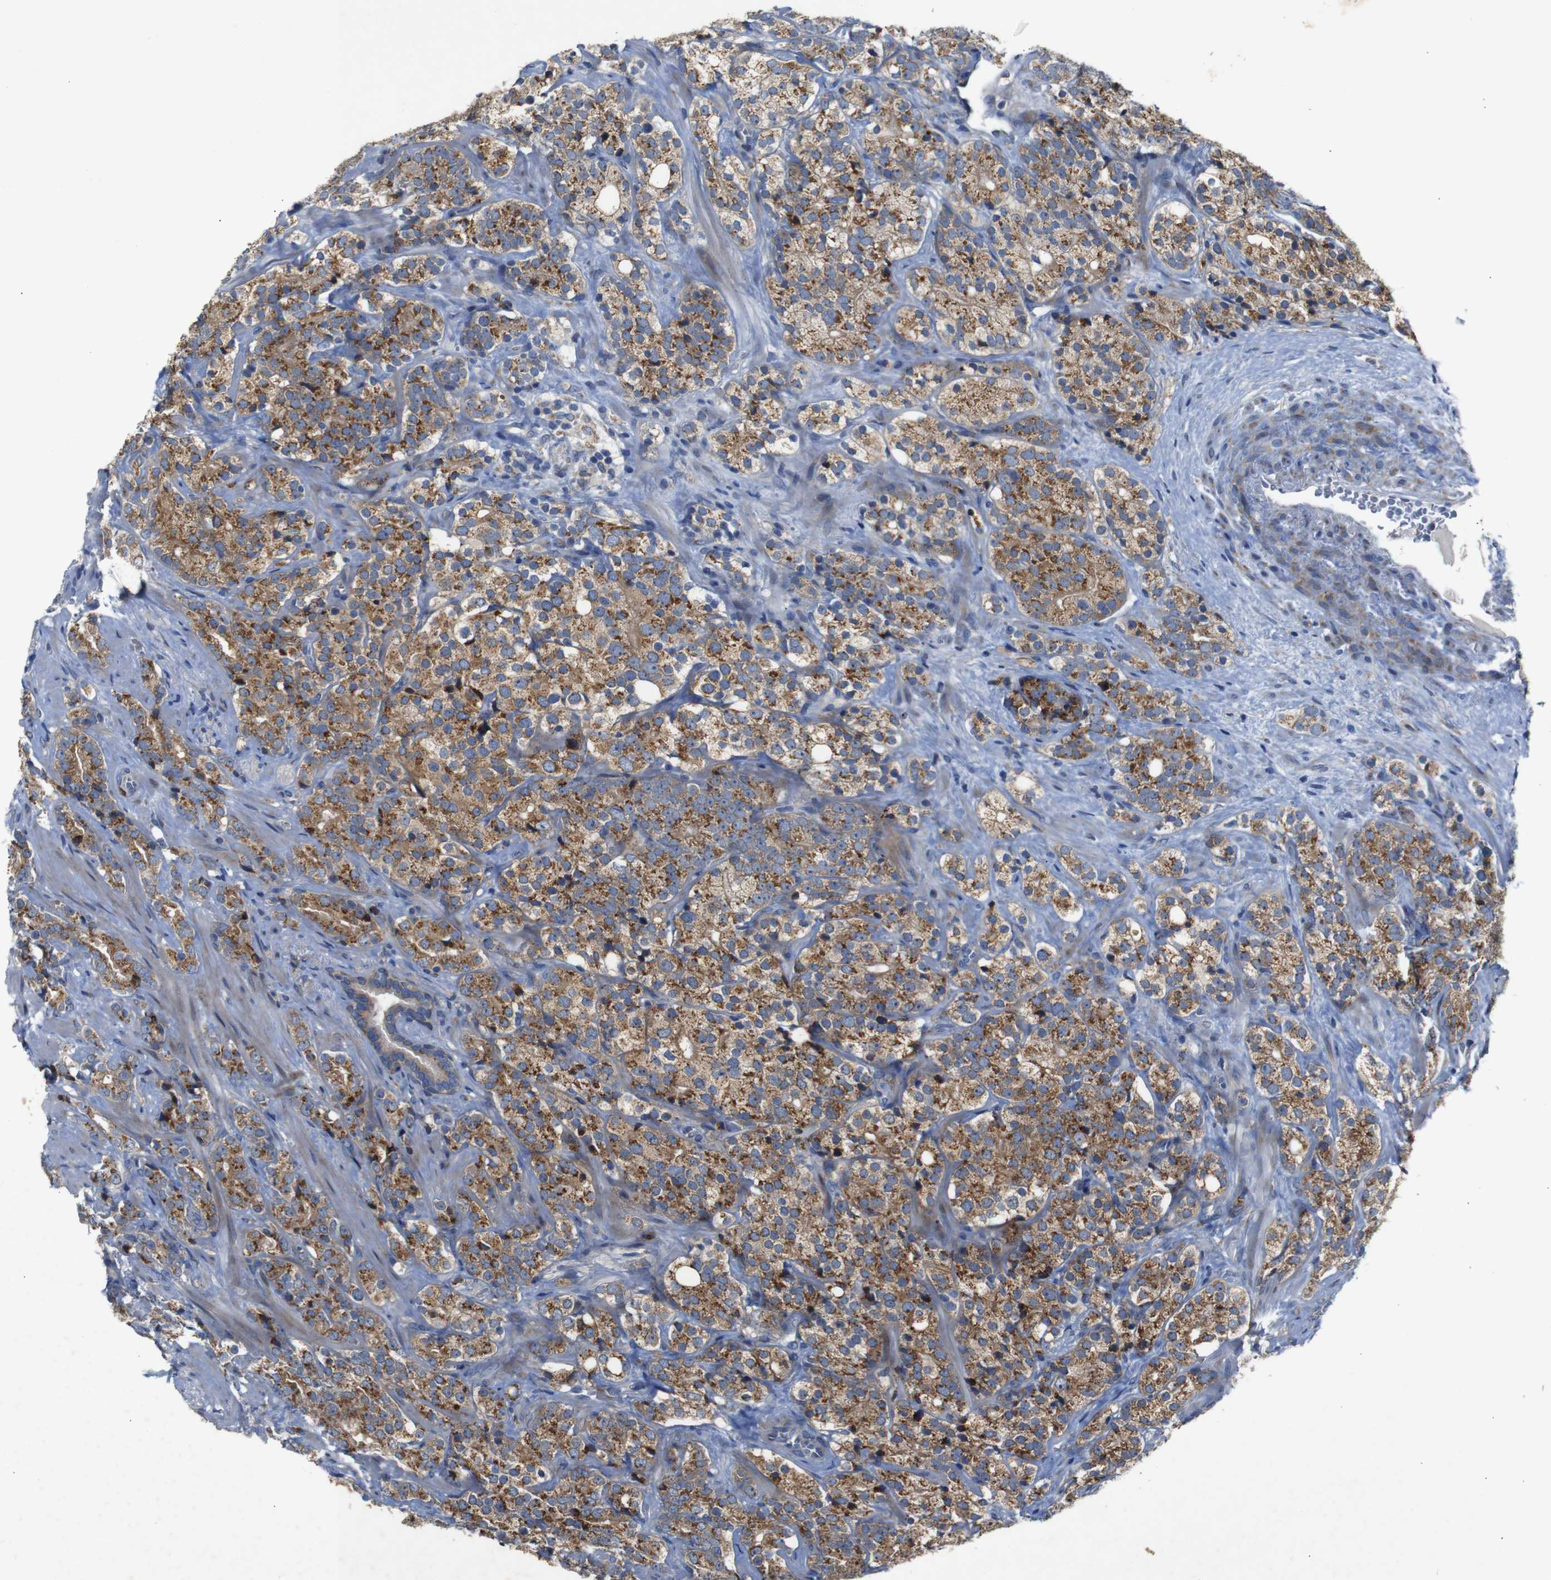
{"staining": {"intensity": "moderate", "quantity": ">75%", "location": "cytoplasmic/membranous"}, "tissue": "prostate cancer", "cell_type": "Tumor cells", "image_type": "cancer", "snomed": [{"axis": "morphology", "description": "Adenocarcinoma, High grade"}, {"axis": "topography", "description": "Prostate"}], "caption": "IHC of adenocarcinoma (high-grade) (prostate) displays medium levels of moderate cytoplasmic/membranous staining in approximately >75% of tumor cells.", "gene": "CHST10", "patient": {"sex": "male", "age": 71}}